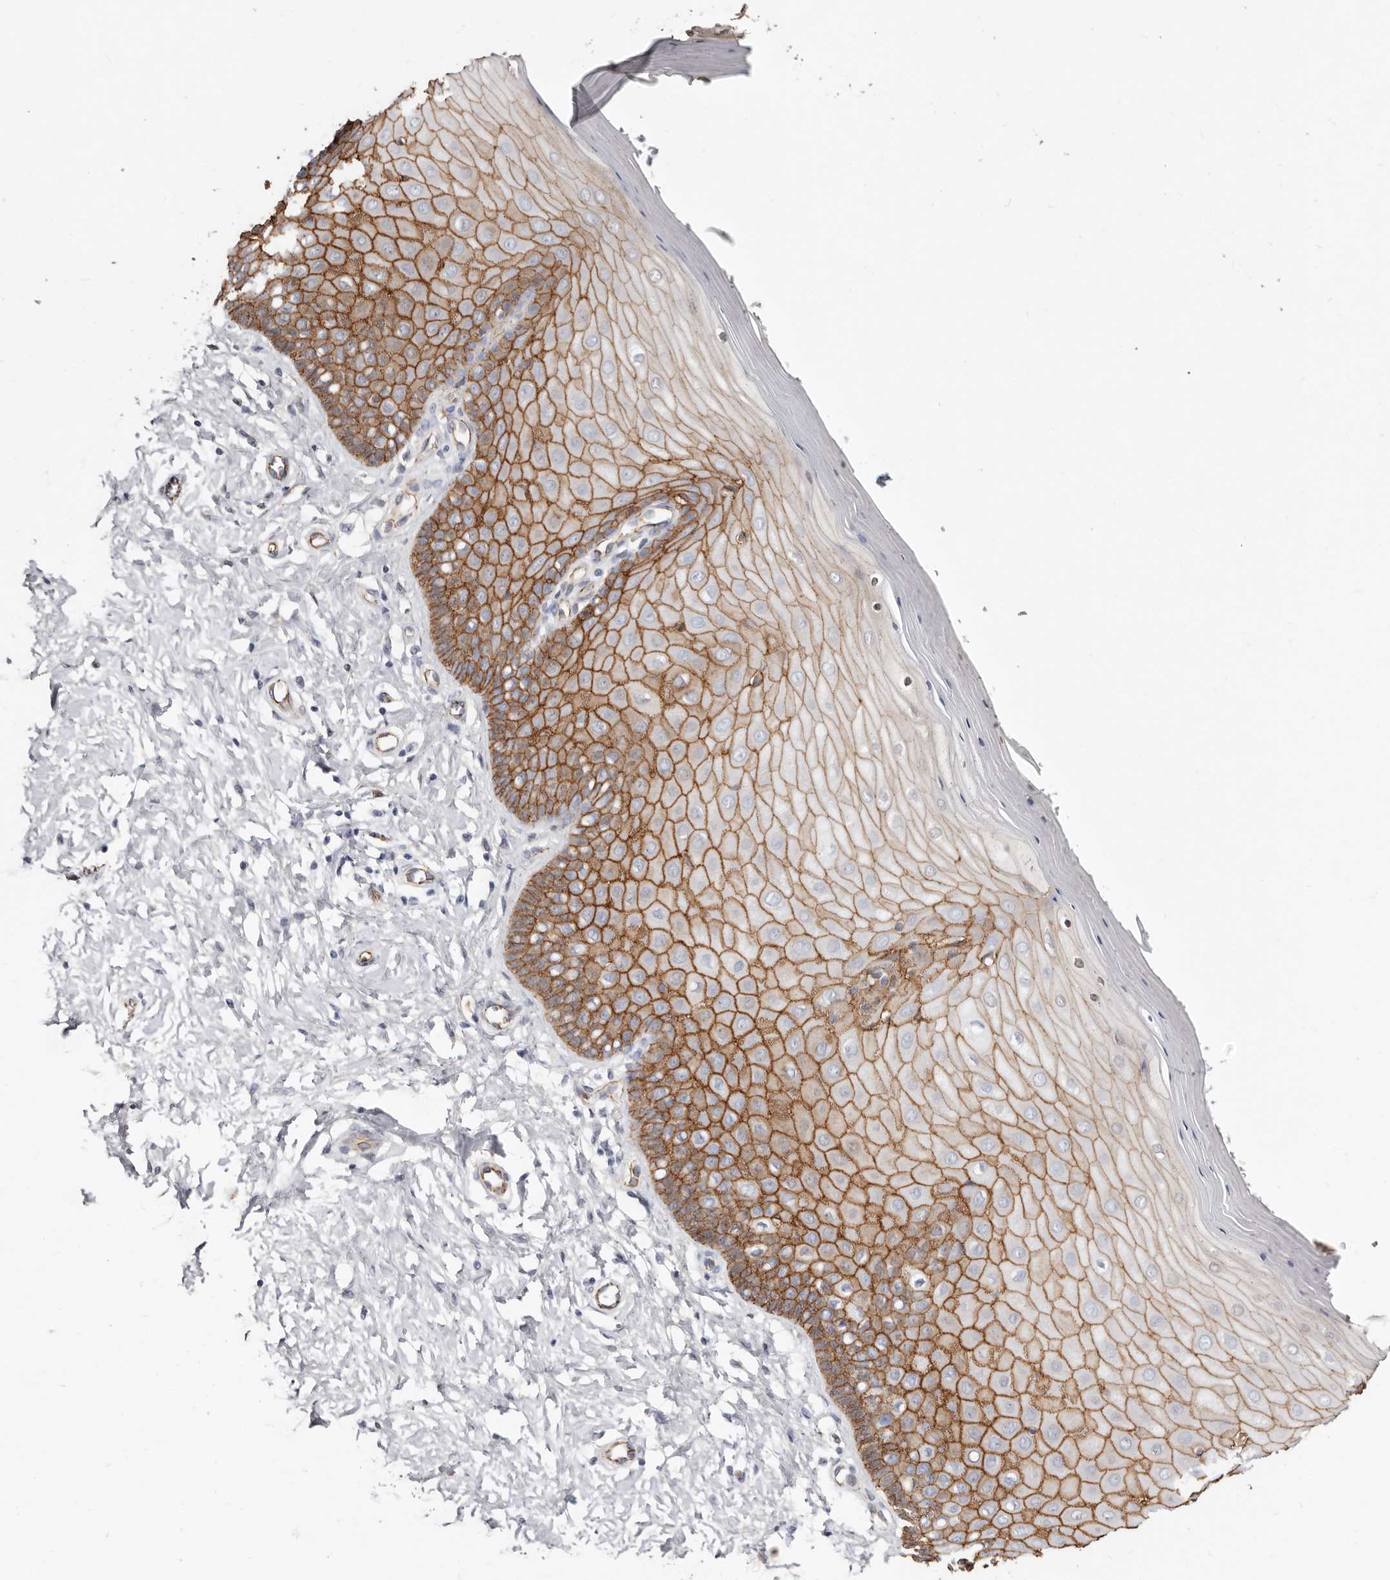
{"staining": {"intensity": "strong", "quantity": ">75%", "location": "cytoplasmic/membranous"}, "tissue": "cervix", "cell_type": "Glandular cells", "image_type": "normal", "snomed": [{"axis": "morphology", "description": "Normal tissue, NOS"}, {"axis": "topography", "description": "Cervix"}], "caption": "A high amount of strong cytoplasmic/membranous staining is present in about >75% of glandular cells in benign cervix. (IHC, brightfield microscopy, high magnification).", "gene": "CTNNB1", "patient": {"sex": "female", "age": 55}}